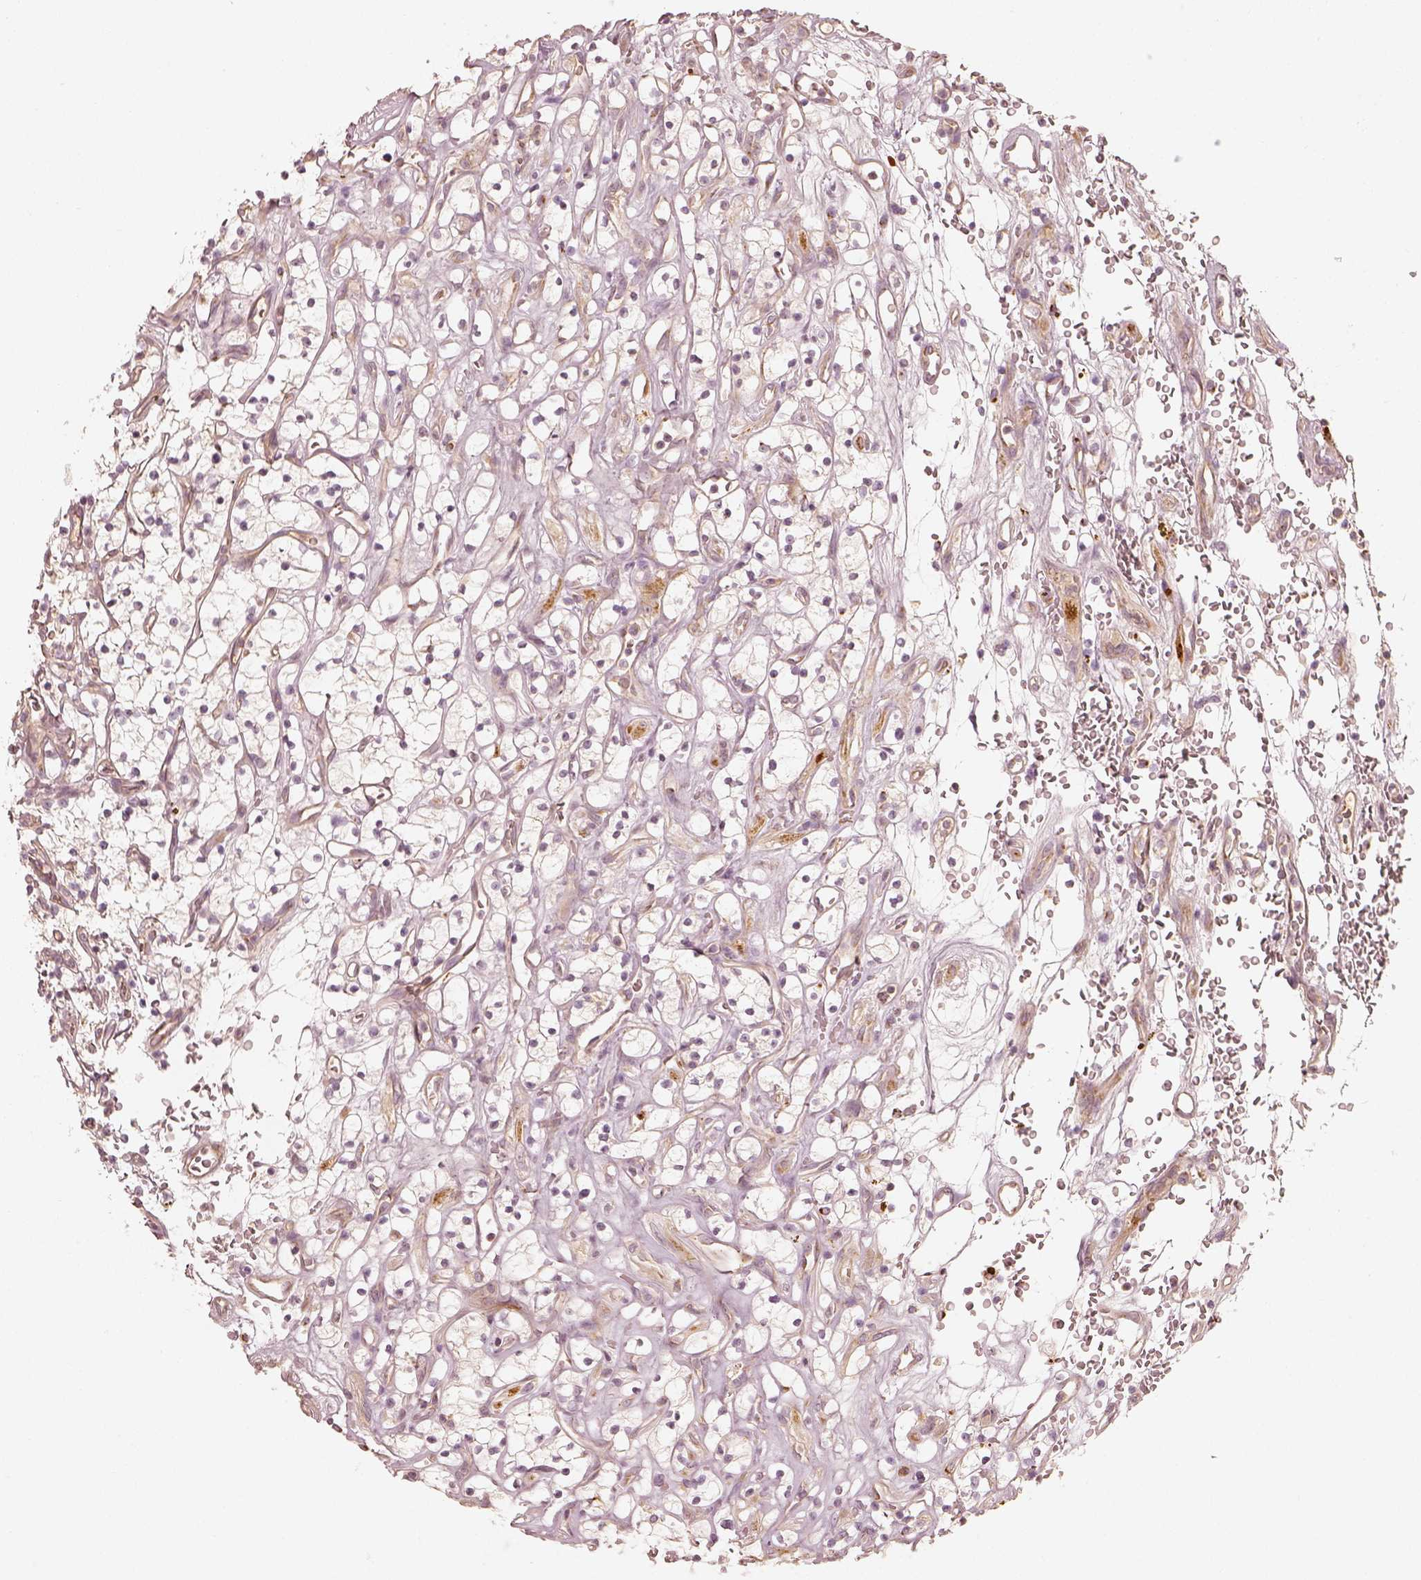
{"staining": {"intensity": "negative", "quantity": "none", "location": "none"}, "tissue": "renal cancer", "cell_type": "Tumor cells", "image_type": "cancer", "snomed": [{"axis": "morphology", "description": "Adenocarcinoma, NOS"}, {"axis": "topography", "description": "Kidney"}], "caption": "DAB (3,3'-diaminobenzidine) immunohistochemical staining of renal cancer displays no significant expression in tumor cells. The staining is performed using DAB brown chromogen with nuclei counter-stained in using hematoxylin.", "gene": "GORASP2", "patient": {"sex": "female", "age": 64}}